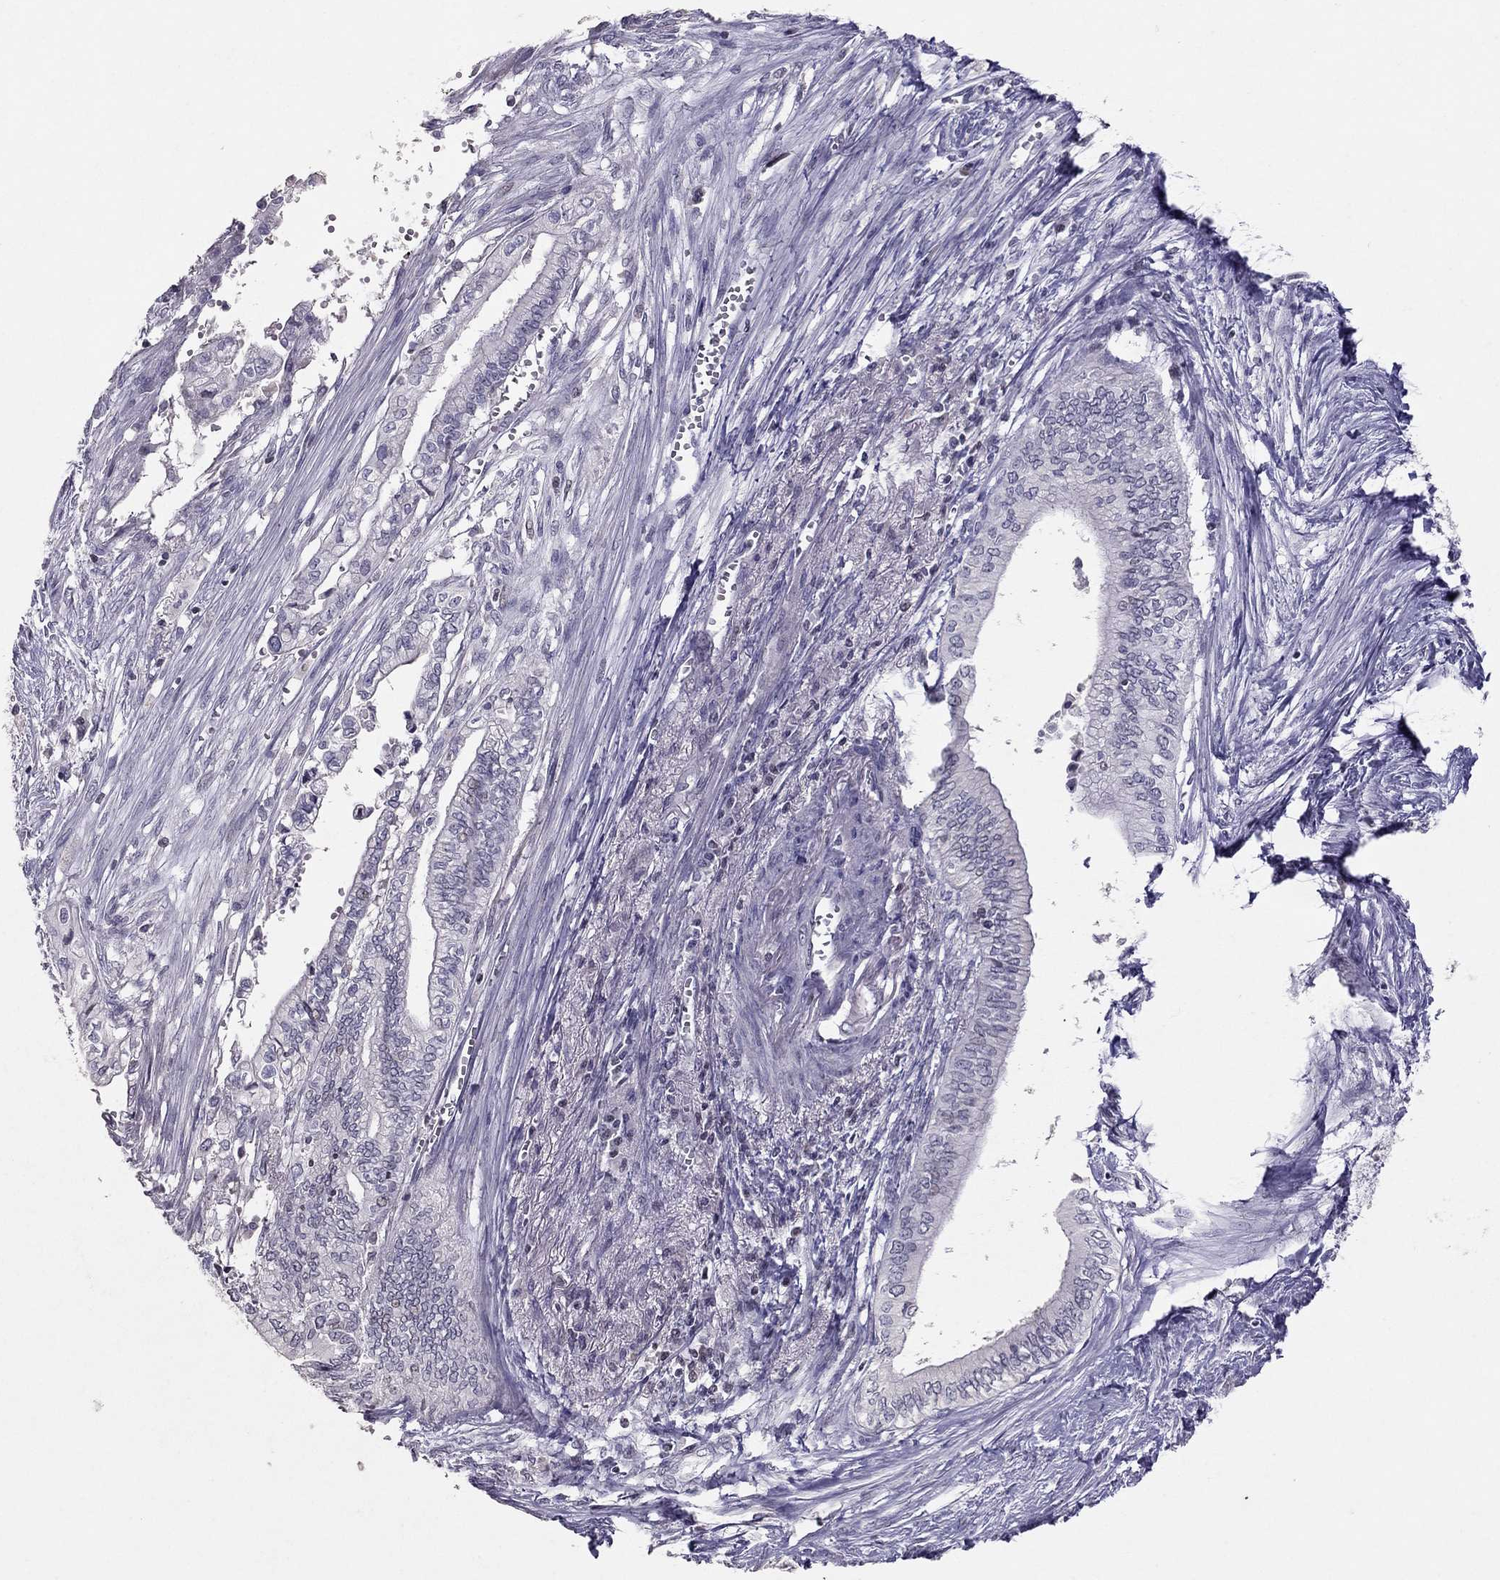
{"staining": {"intensity": "negative", "quantity": "none", "location": "none"}, "tissue": "pancreatic cancer", "cell_type": "Tumor cells", "image_type": "cancer", "snomed": [{"axis": "morphology", "description": "Adenocarcinoma, NOS"}, {"axis": "topography", "description": "Pancreas"}], "caption": "Immunohistochemistry of human pancreatic cancer exhibits no positivity in tumor cells.", "gene": "TSHB", "patient": {"sex": "female", "age": 61}}